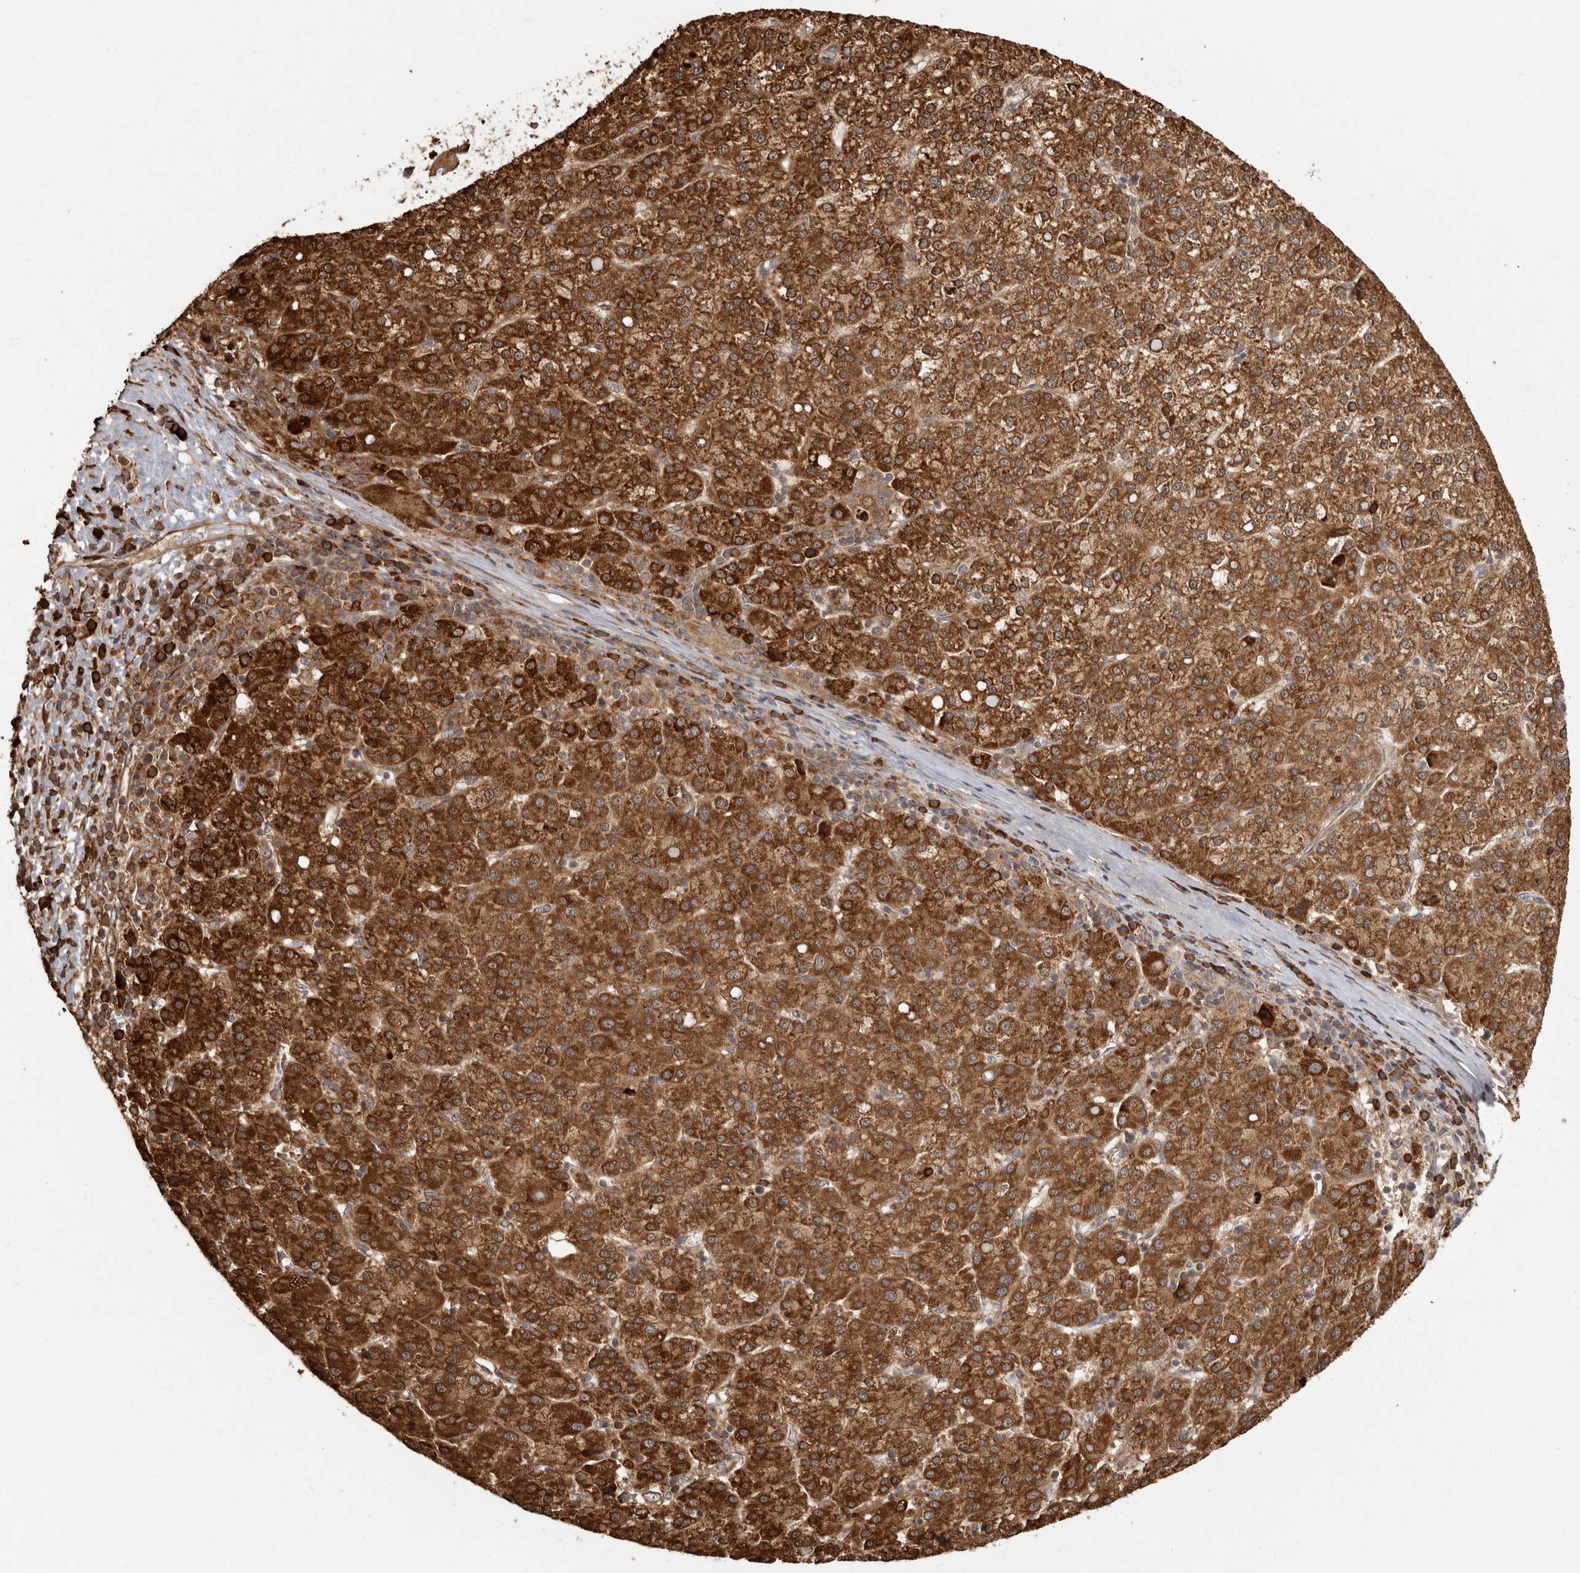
{"staining": {"intensity": "strong", "quantity": ">75%", "location": "cytoplasmic/membranous"}, "tissue": "liver cancer", "cell_type": "Tumor cells", "image_type": "cancer", "snomed": [{"axis": "morphology", "description": "Carcinoma, Hepatocellular, NOS"}, {"axis": "topography", "description": "Liver"}], "caption": "Immunohistochemical staining of hepatocellular carcinoma (liver) reveals high levels of strong cytoplasmic/membranous protein positivity in approximately >75% of tumor cells. (Stains: DAB (3,3'-diaminobenzidine) in brown, nuclei in blue, Microscopy: brightfield microscopy at high magnification).", "gene": "CAMSAP2", "patient": {"sex": "female", "age": 58}}